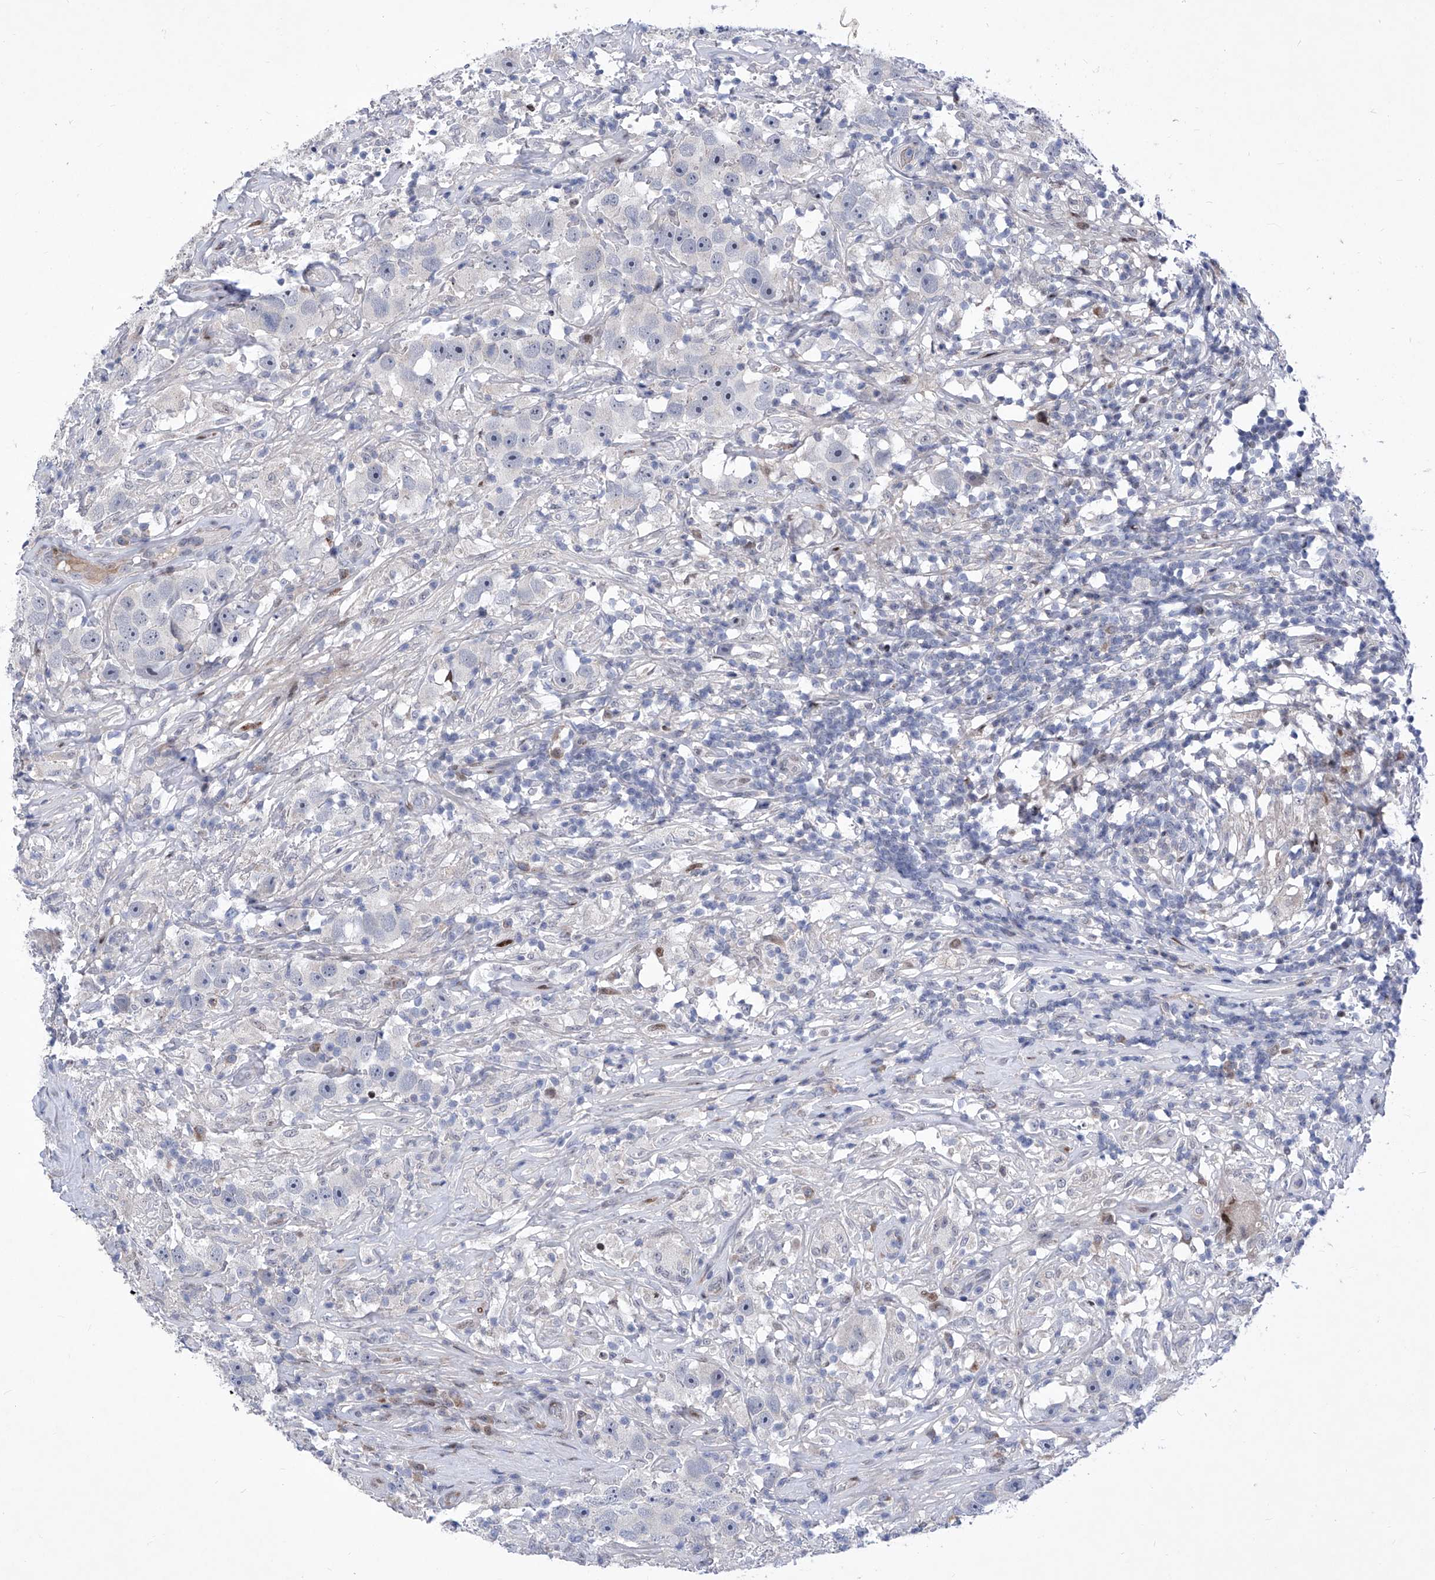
{"staining": {"intensity": "negative", "quantity": "none", "location": "none"}, "tissue": "testis cancer", "cell_type": "Tumor cells", "image_type": "cancer", "snomed": [{"axis": "morphology", "description": "Seminoma, NOS"}, {"axis": "topography", "description": "Testis"}], "caption": "DAB (3,3'-diaminobenzidine) immunohistochemical staining of human testis seminoma reveals no significant expression in tumor cells.", "gene": "NUFIP1", "patient": {"sex": "male", "age": 49}}